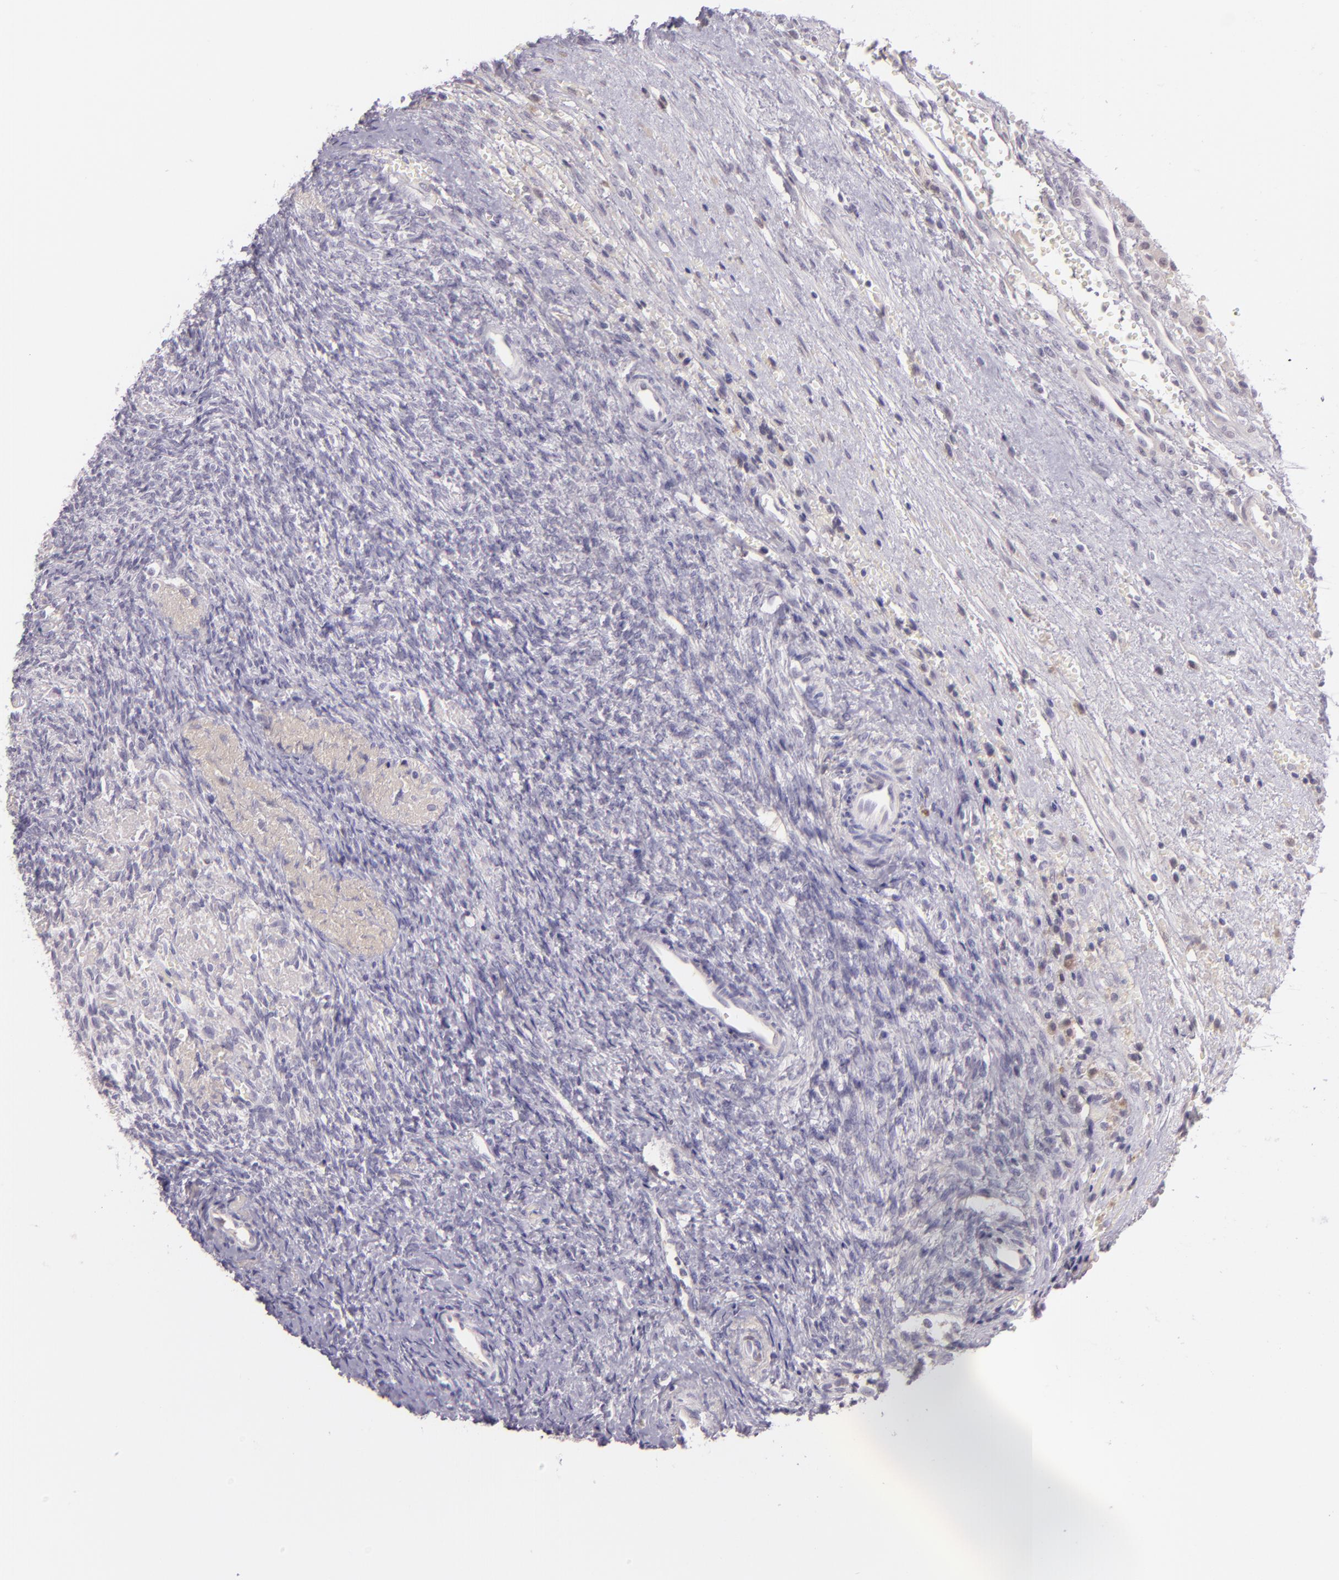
{"staining": {"intensity": "negative", "quantity": "none", "location": "none"}, "tissue": "ovary", "cell_type": "Follicle cells", "image_type": "normal", "snomed": [{"axis": "morphology", "description": "Normal tissue, NOS"}, {"axis": "topography", "description": "Ovary"}], "caption": "Immunohistochemical staining of benign human ovary demonstrates no significant expression in follicle cells.", "gene": "CHEK2", "patient": {"sex": "female", "age": 56}}